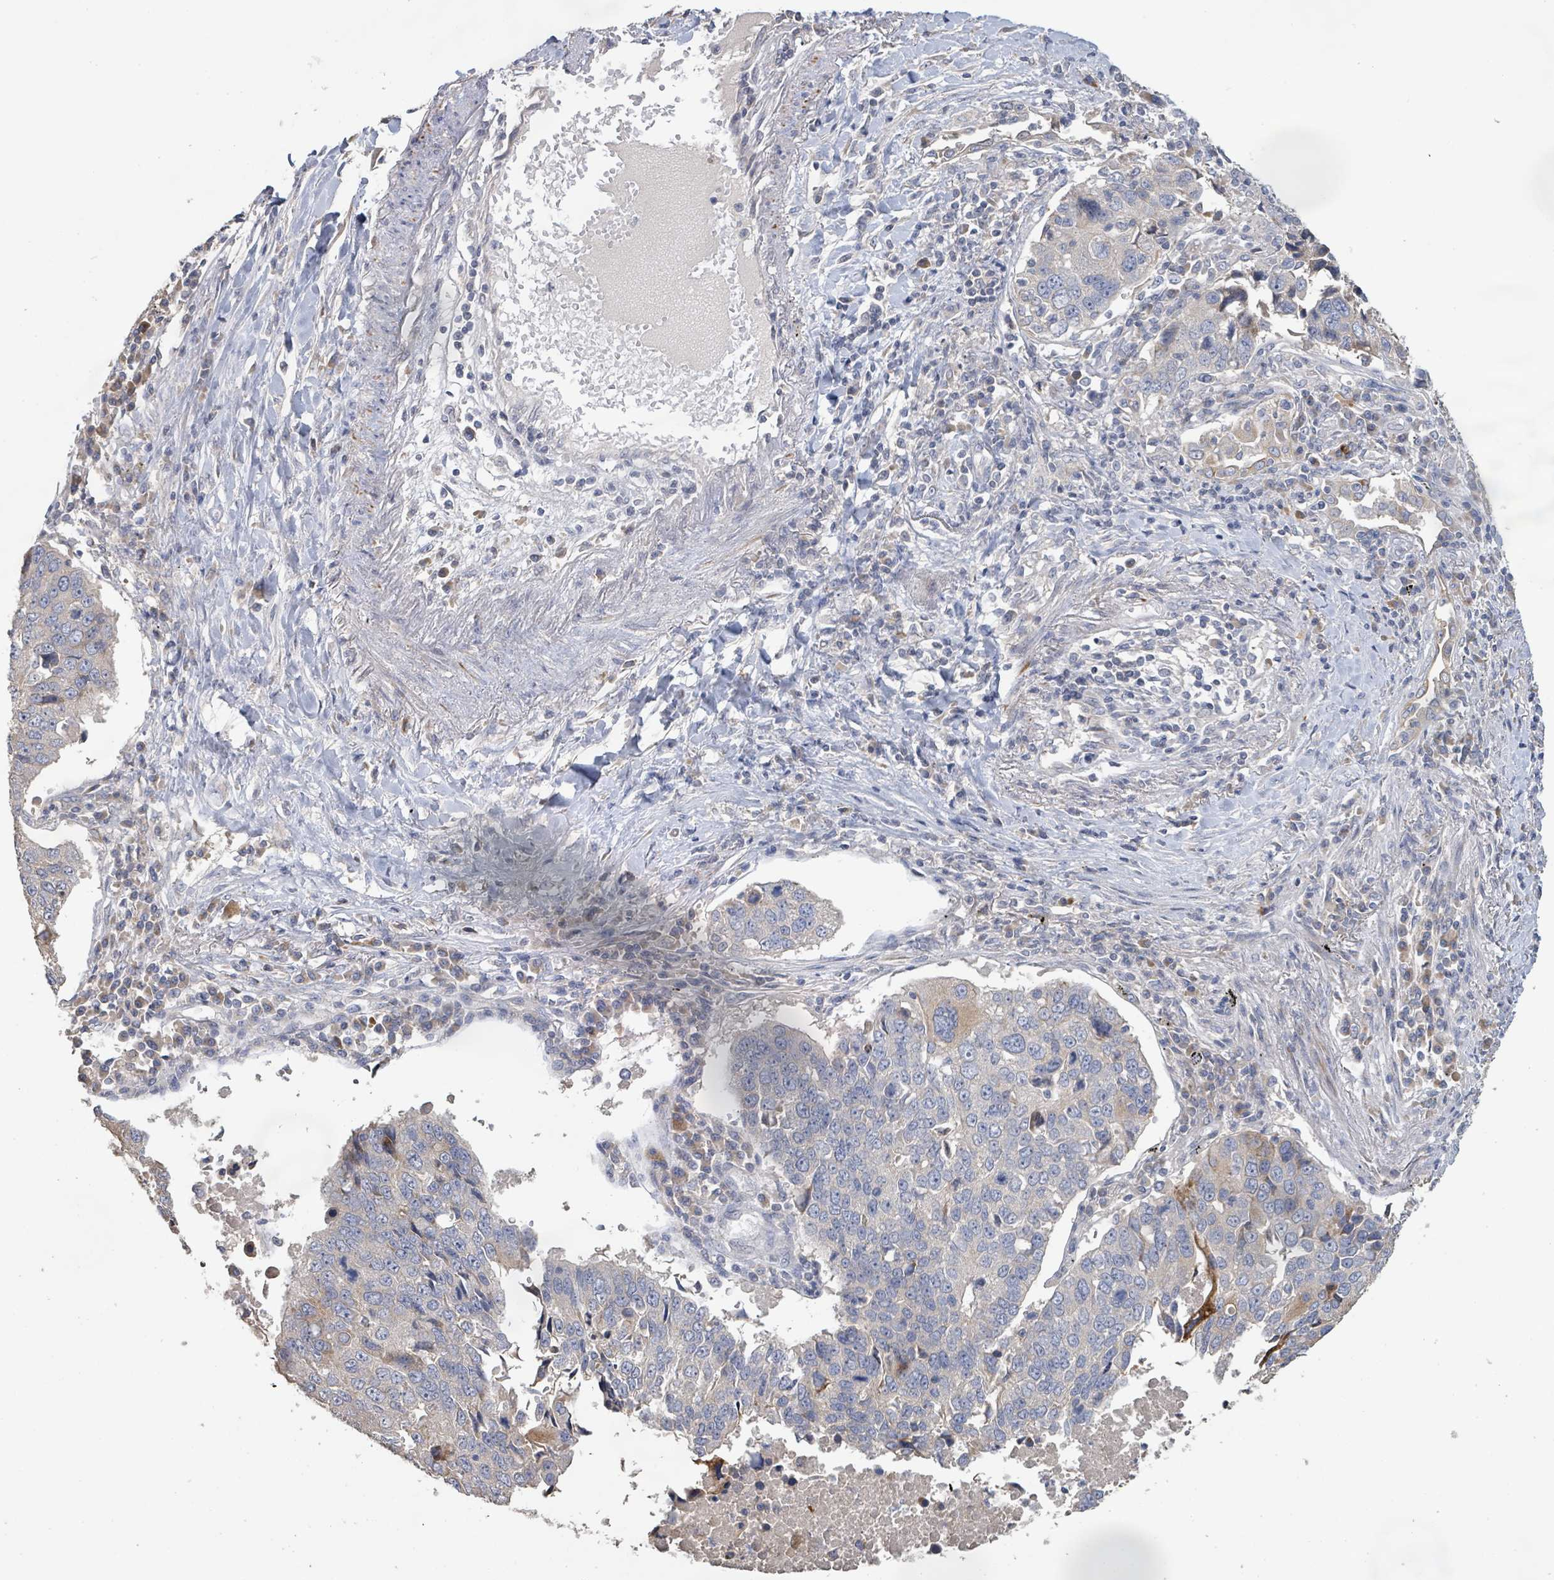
{"staining": {"intensity": "moderate", "quantity": "<25%", "location": "cytoplasmic/membranous"}, "tissue": "lung cancer", "cell_type": "Tumor cells", "image_type": "cancer", "snomed": [{"axis": "morphology", "description": "Squamous cell carcinoma, NOS"}, {"axis": "topography", "description": "Lung"}], "caption": "Tumor cells display moderate cytoplasmic/membranous staining in about <25% of cells in squamous cell carcinoma (lung). (brown staining indicates protein expression, while blue staining denotes nuclei).", "gene": "KCNS2", "patient": {"sex": "female", "age": 66}}